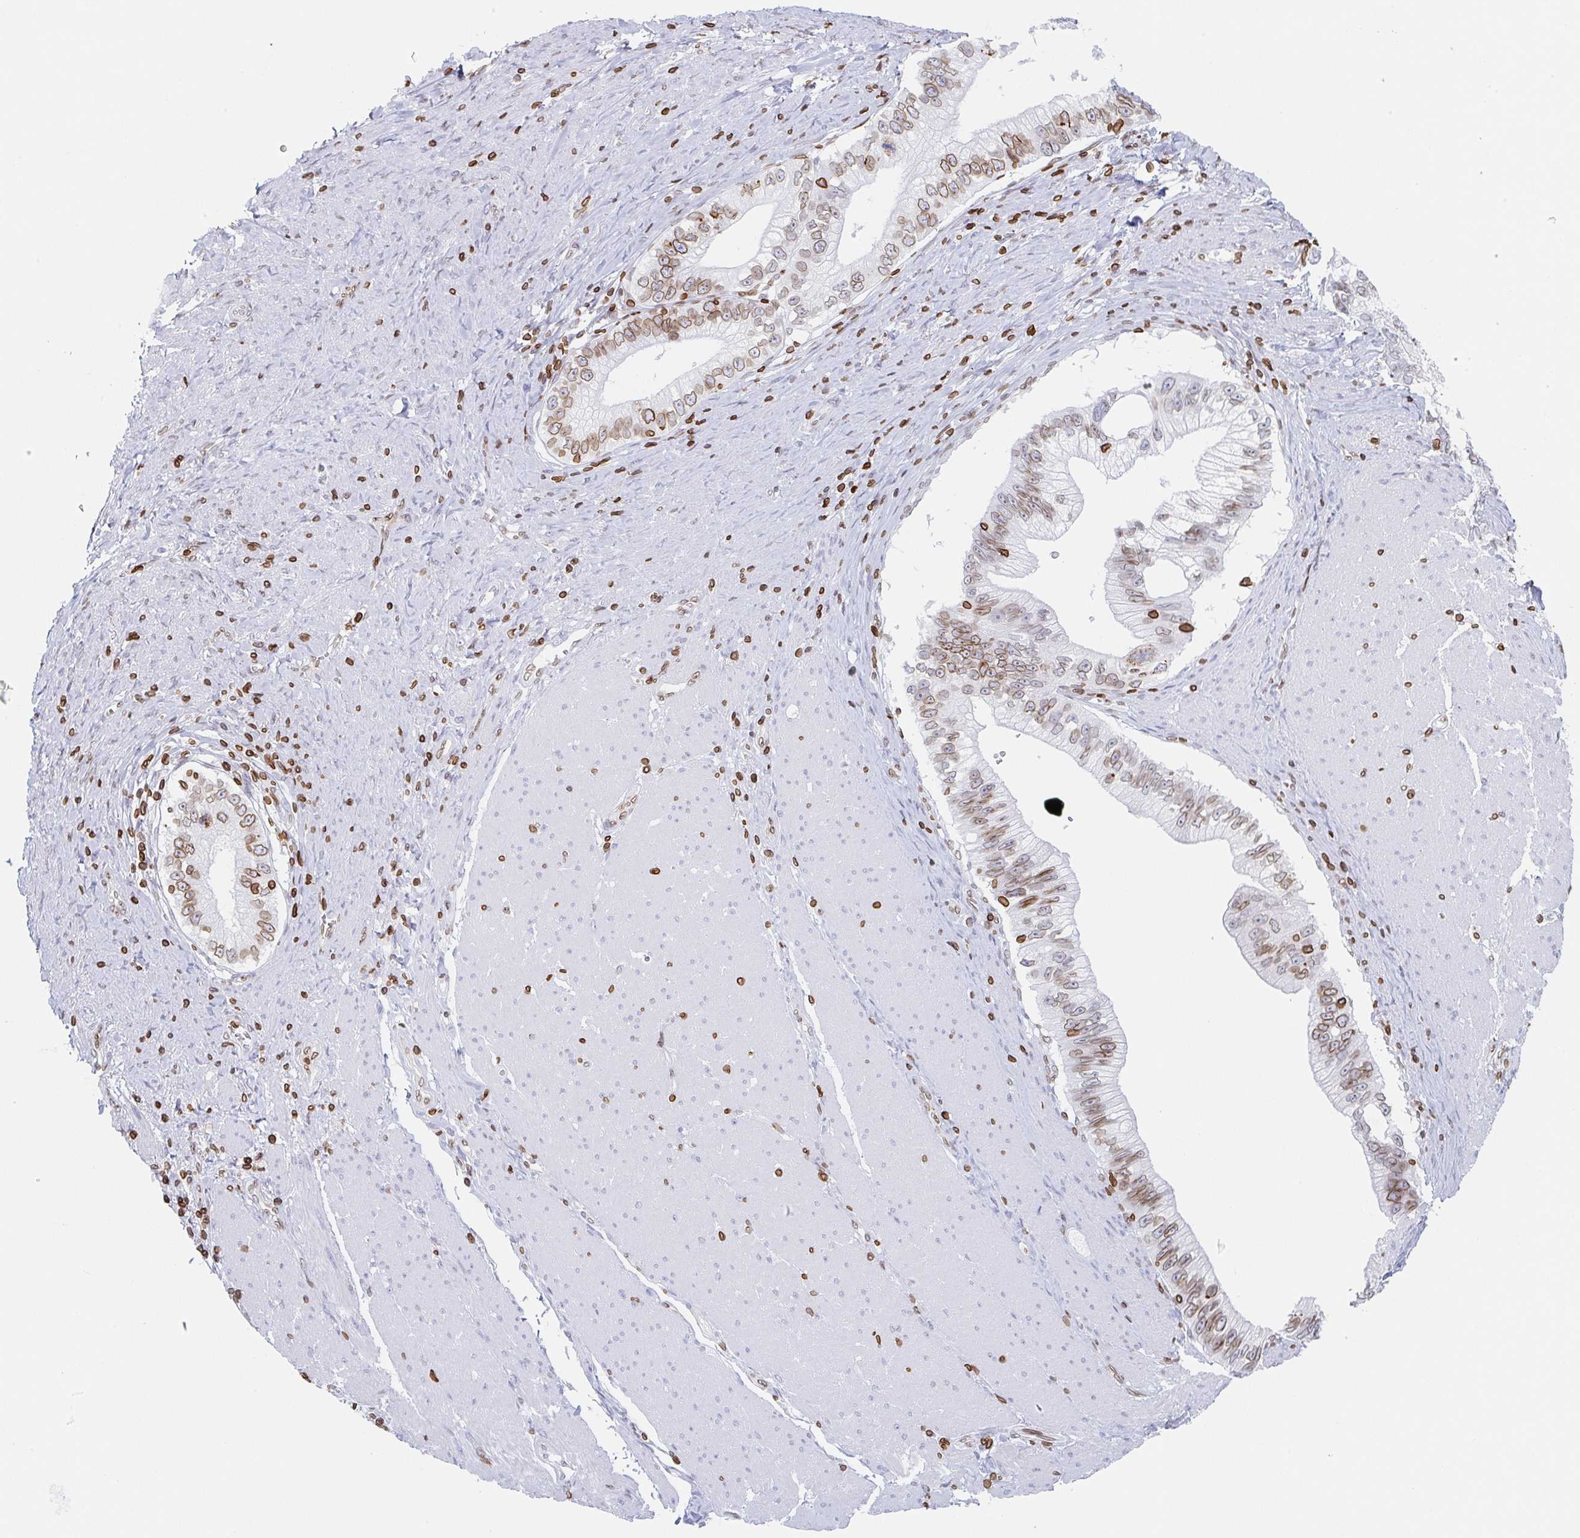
{"staining": {"intensity": "moderate", "quantity": ">75%", "location": "cytoplasmic/membranous,nuclear"}, "tissue": "pancreatic cancer", "cell_type": "Tumor cells", "image_type": "cancer", "snomed": [{"axis": "morphology", "description": "Adenocarcinoma, NOS"}, {"axis": "topography", "description": "Pancreas"}], "caption": "Pancreatic cancer stained with DAB IHC displays medium levels of moderate cytoplasmic/membranous and nuclear positivity in about >75% of tumor cells.", "gene": "BTBD7", "patient": {"sex": "male", "age": 70}}